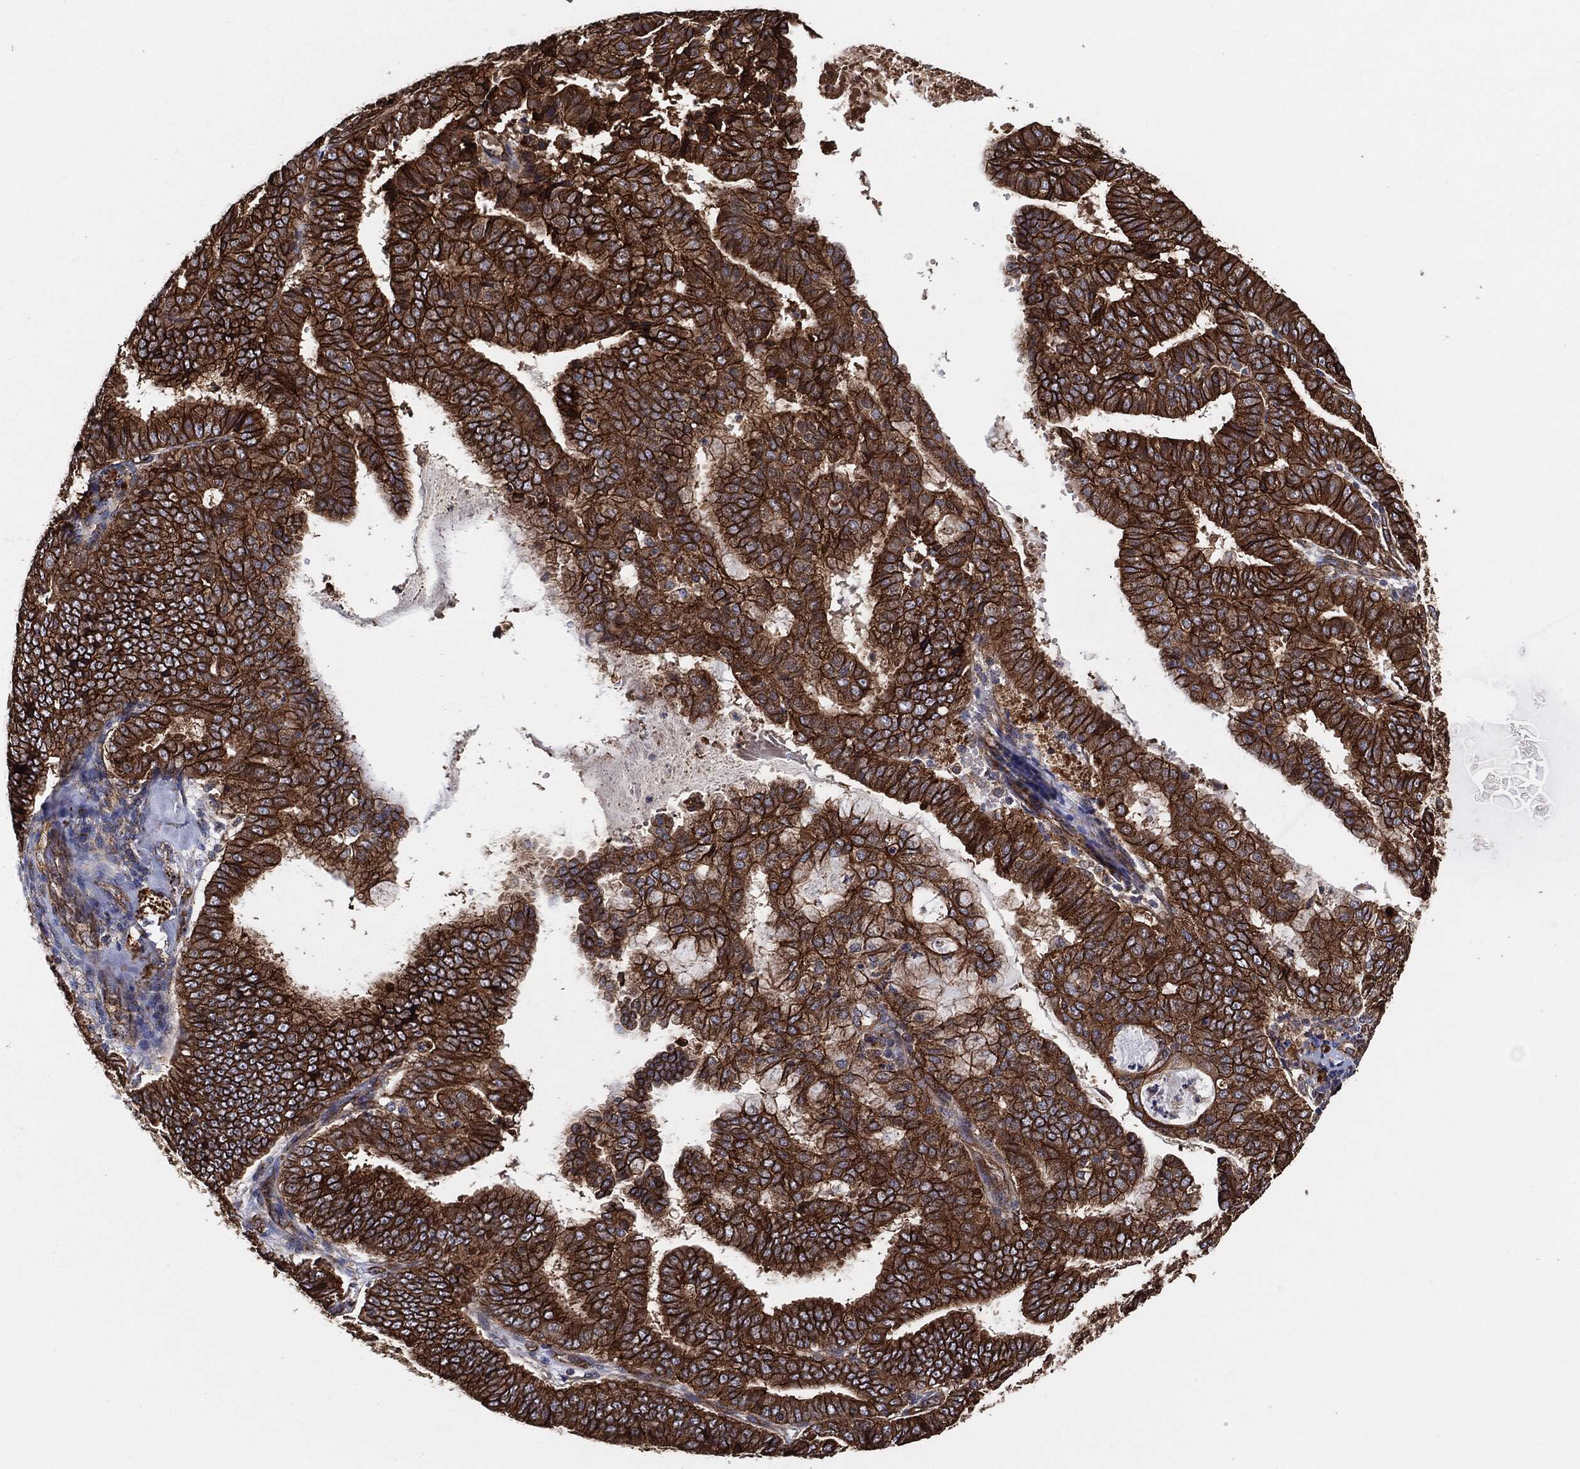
{"staining": {"intensity": "strong", "quantity": ">75%", "location": "cytoplasmic/membranous"}, "tissue": "endometrial cancer", "cell_type": "Tumor cells", "image_type": "cancer", "snomed": [{"axis": "morphology", "description": "Adenocarcinoma, NOS"}, {"axis": "topography", "description": "Endometrium"}], "caption": "The immunohistochemical stain labels strong cytoplasmic/membranous staining in tumor cells of endometrial cancer tissue.", "gene": "CTNNA1", "patient": {"sex": "female", "age": 63}}